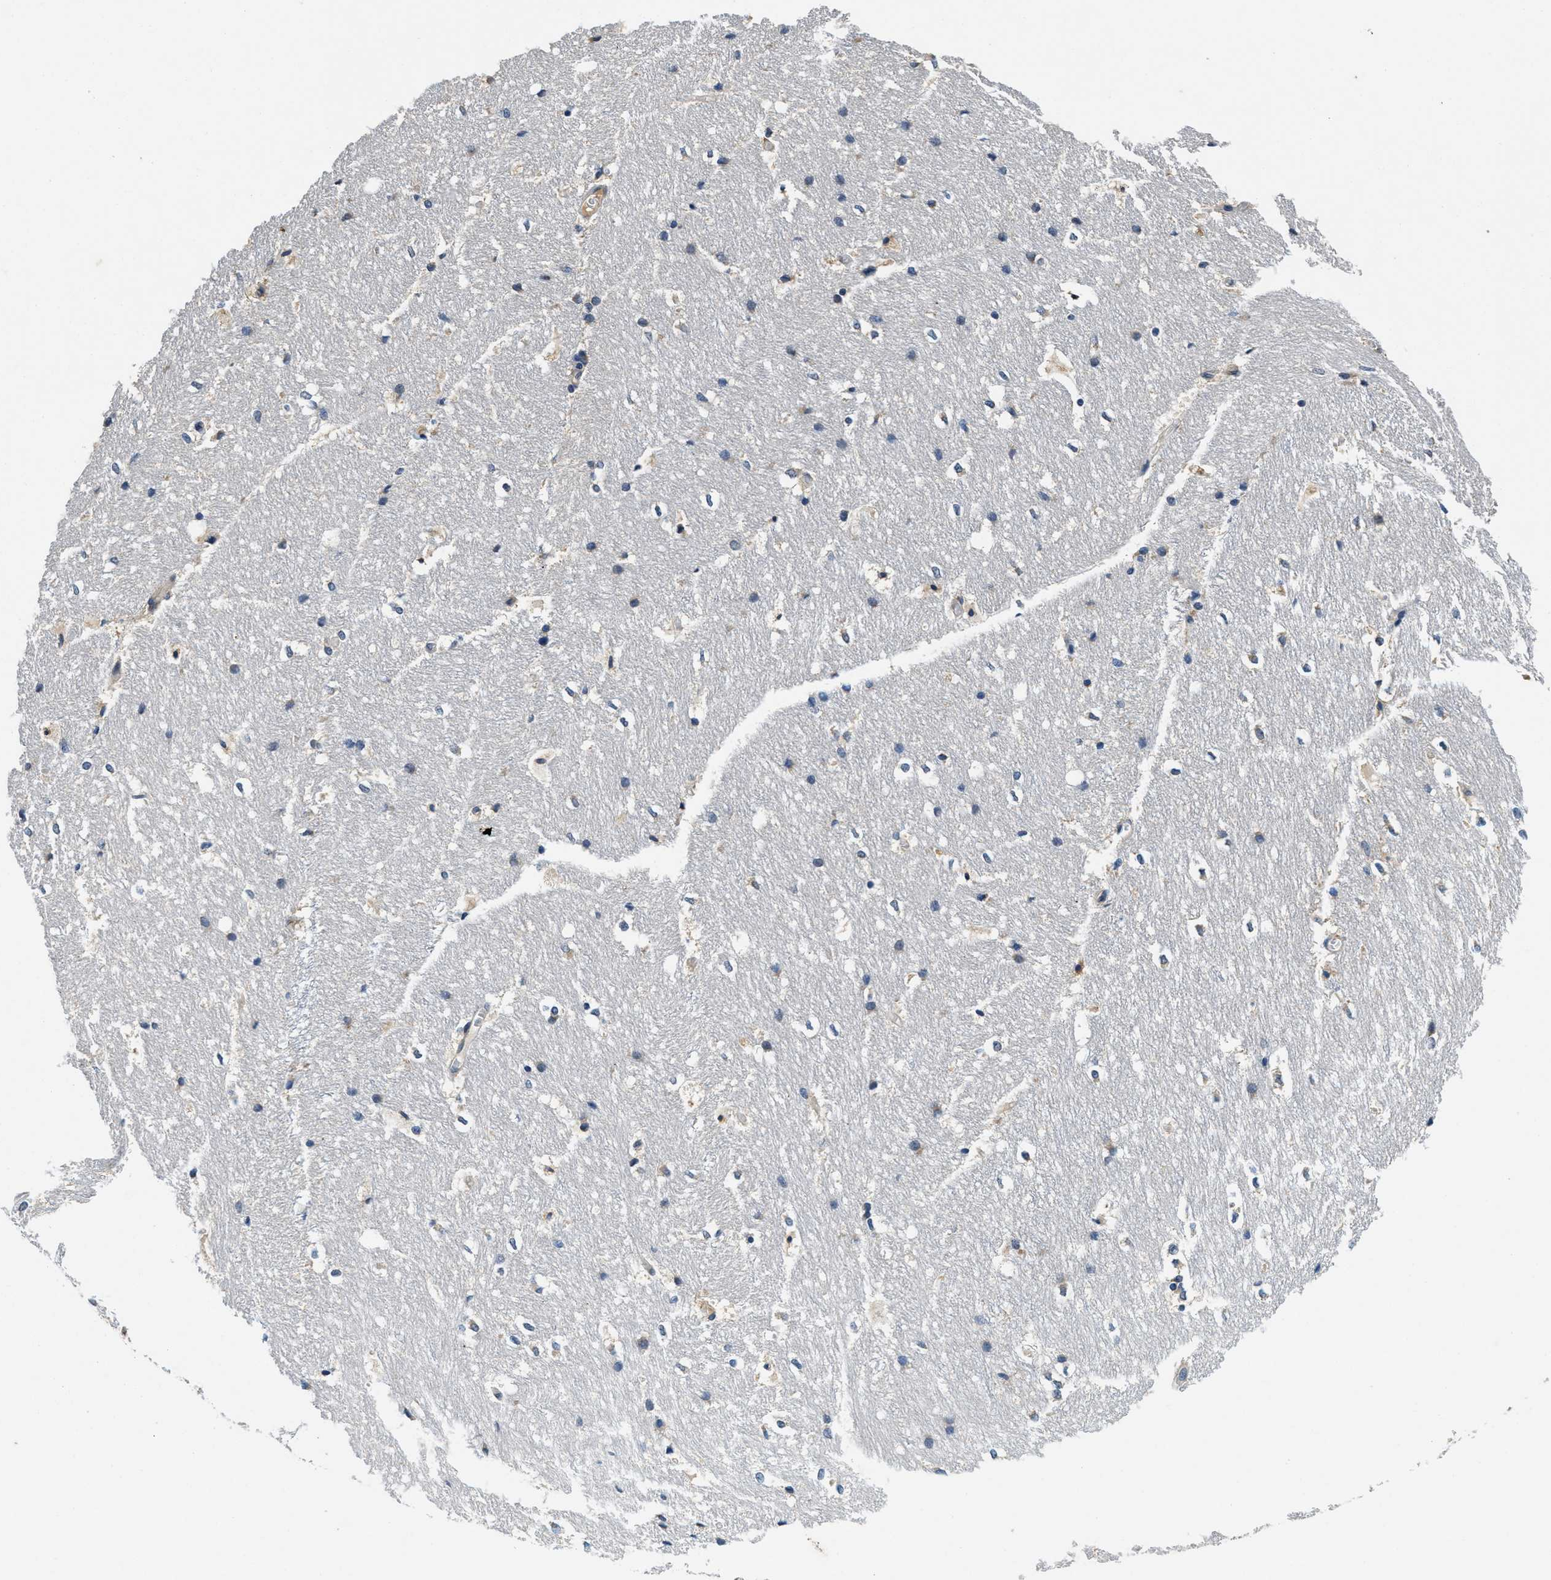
{"staining": {"intensity": "weak", "quantity": "<25%", "location": "cytoplasmic/membranous"}, "tissue": "hippocampus", "cell_type": "Glial cells", "image_type": "normal", "snomed": [{"axis": "morphology", "description": "Normal tissue, NOS"}, {"axis": "topography", "description": "Hippocampus"}], "caption": "Micrograph shows no protein positivity in glial cells of unremarkable hippocampus. Nuclei are stained in blue.", "gene": "ALDH3A2", "patient": {"sex": "female", "age": 19}}